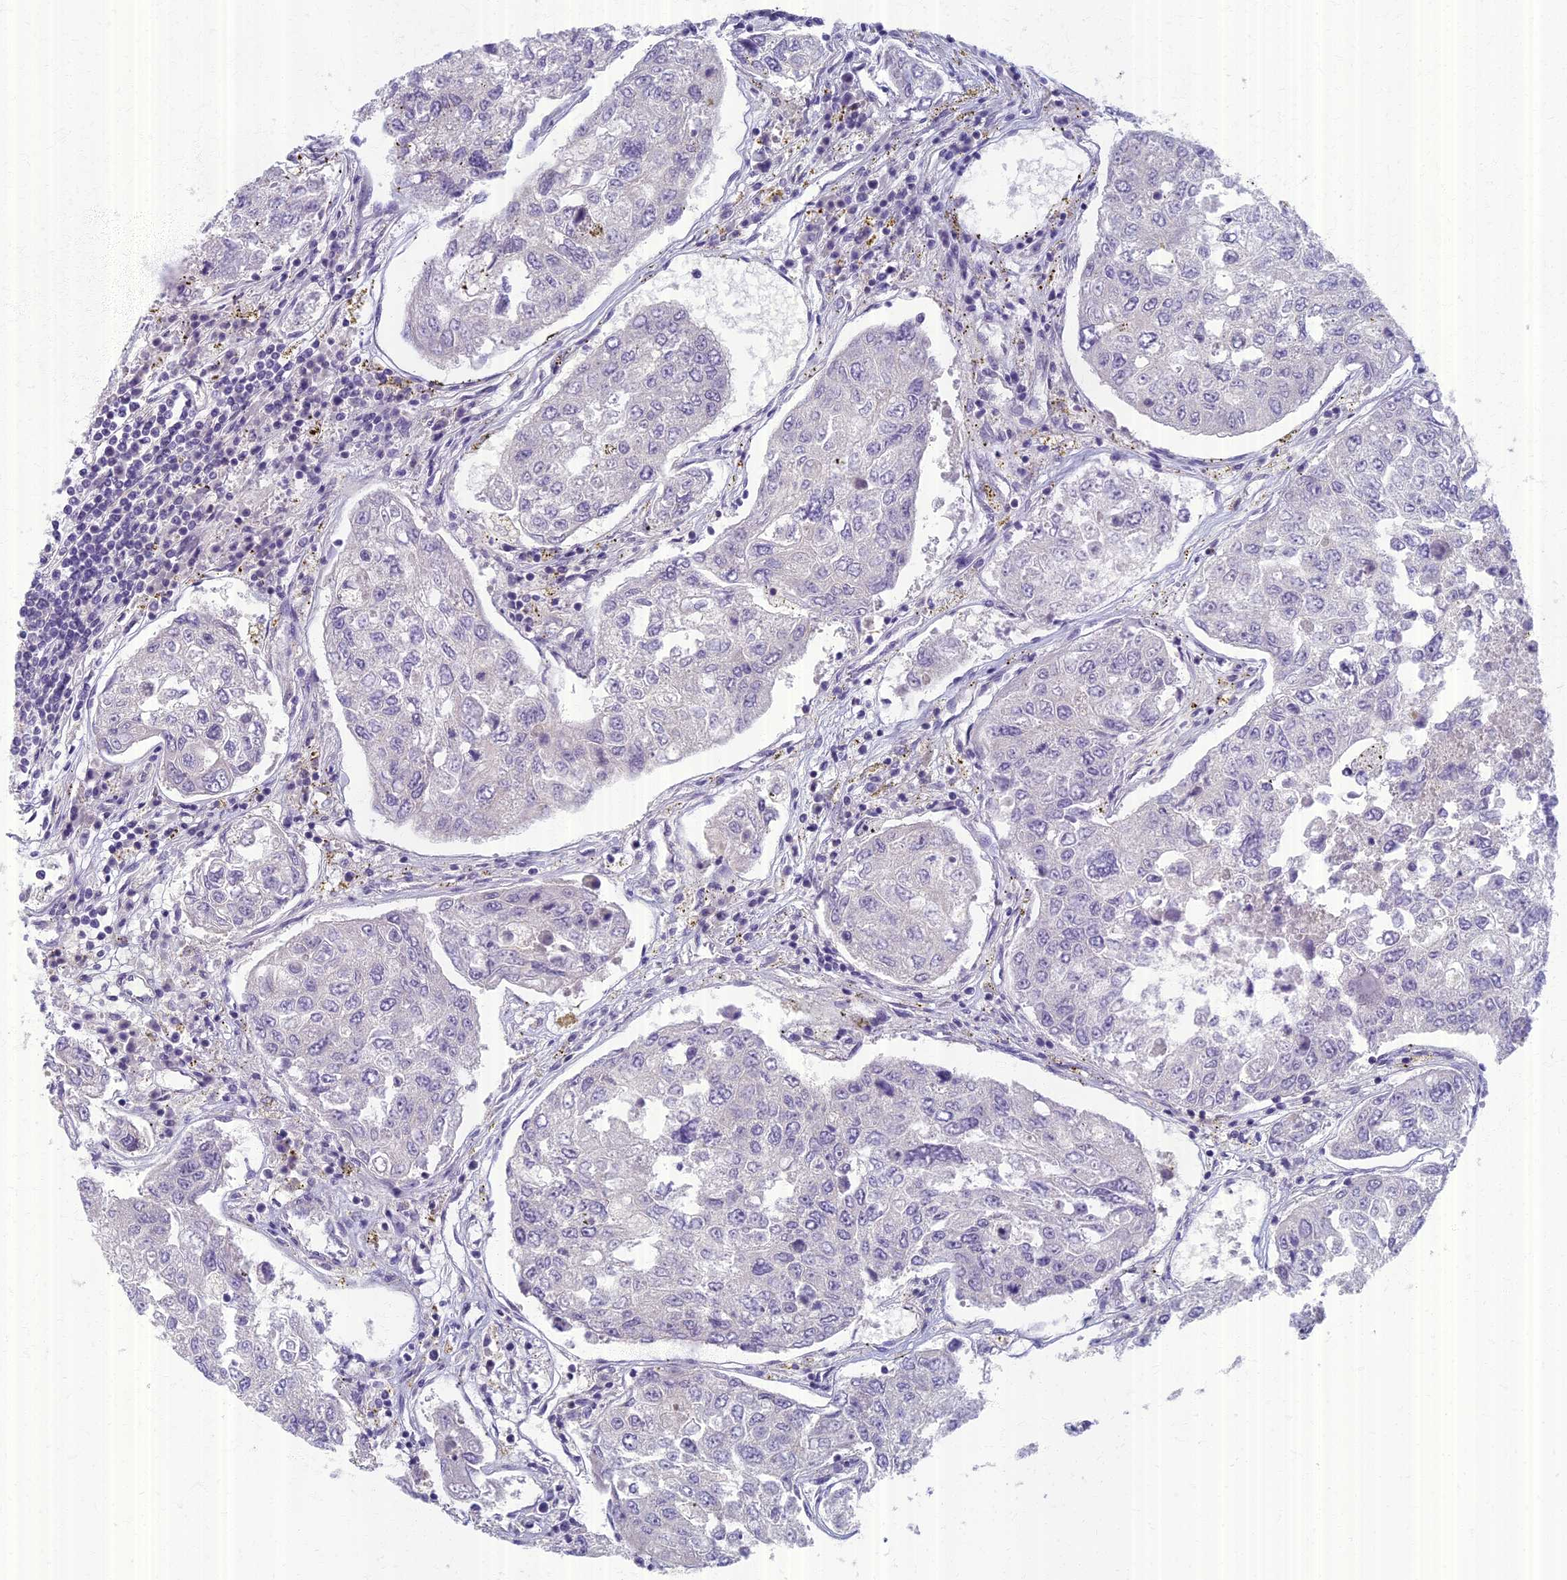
{"staining": {"intensity": "negative", "quantity": "none", "location": "none"}, "tissue": "urothelial cancer", "cell_type": "Tumor cells", "image_type": "cancer", "snomed": [{"axis": "morphology", "description": "Urothelial carcinoma, High grade"}, {"axis": "topography", "description": "Lymph node"}, {"axis": "topography", "description": "Urinary bladder"}], "caption": "An immunohistochemistry (IHC) photomicrograph of urothelial cancer is shown. There is no staining in tumor cells of urothelial cancer. Brightfield microscopy of immunohistochemistry (IHC) stained with DAB (3,3'-diaminobenzidine) (brown) and hematoxylin (blue), captured at high magnification.", "gene": "AP4E1", "patient": {"sex": "male", "age": 51}}